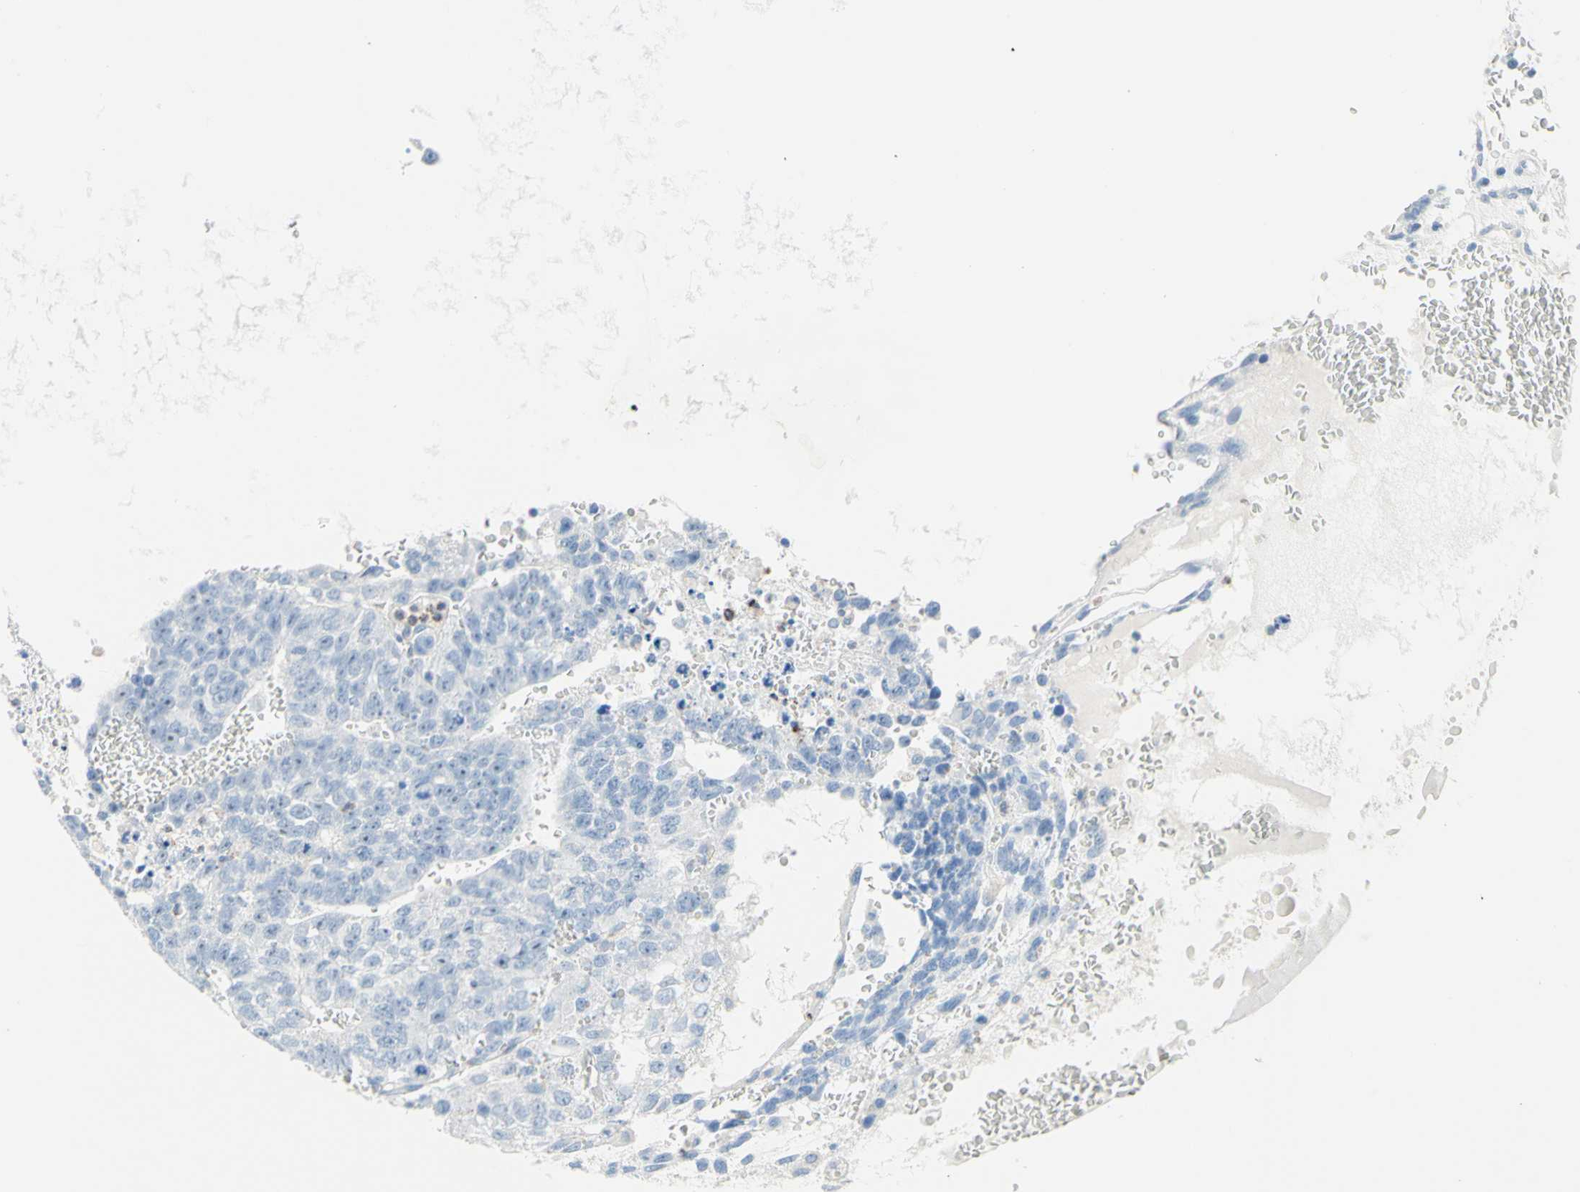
{"staining": {"intensity": "negative", "quantity": "none", "location": "none"}, "tissue": "testis cancer", "cell_type": "Tumor cells", "image_type": "cancer", "snomed": [{"axis": "morphology", "description": "Seminoma, NOS"}, {"axis": "morphology", "description": "Carcinoma, Embryonal, NOS"}, {"axis": "topography", "description": "Testis"}], "caption": "Immunohistochemical staining of human testis cancer shows no significant staining in tumor cells.", "gene": "CYSLTR1", "patient": {"sex": "male", "age": 52}}